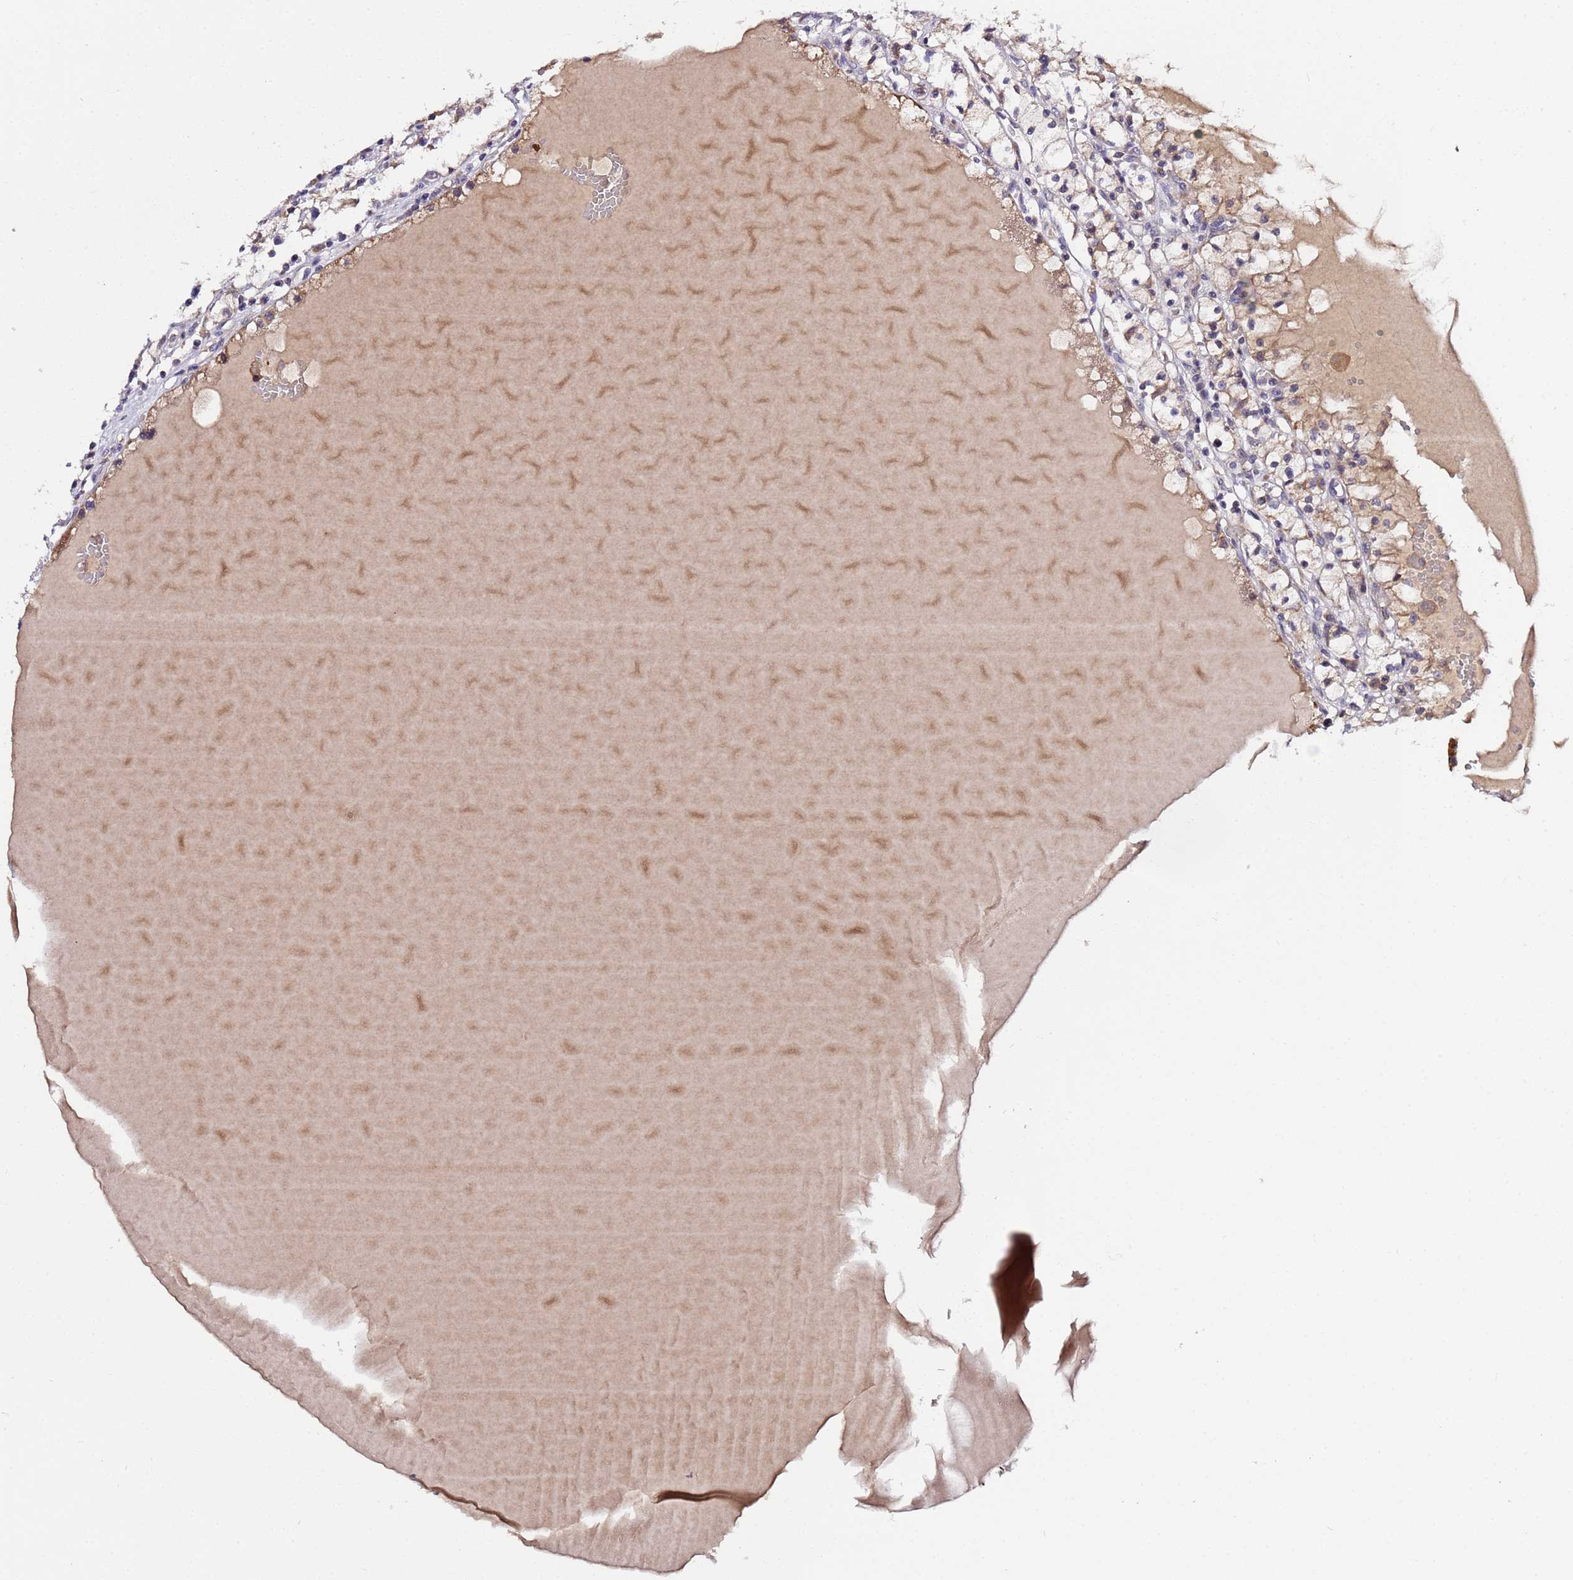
{"staining": {"intensity": "weak", "quantity": "25%-75%", "location": "cytoplasmic/membranous"}, "tissue": "renal cancer", "cell_type": "Tumor cells", "image_type": "cancer", "snomed": [{"axis": "morphology", "description": "Adenocarcinoma, NOS"}, {"axis": "topography", "description": "Kidney"}], "caption": "IHC of renal cancer exhibits low levels of weak cytoplasmic/membranous expression in approximately 25%-75% of tumor cells. (brown staining indicates protein expression, while blue staining denotes nuclei).", "gene": "PLXDC2", "patient": {"sex": "male", "age": 56}}